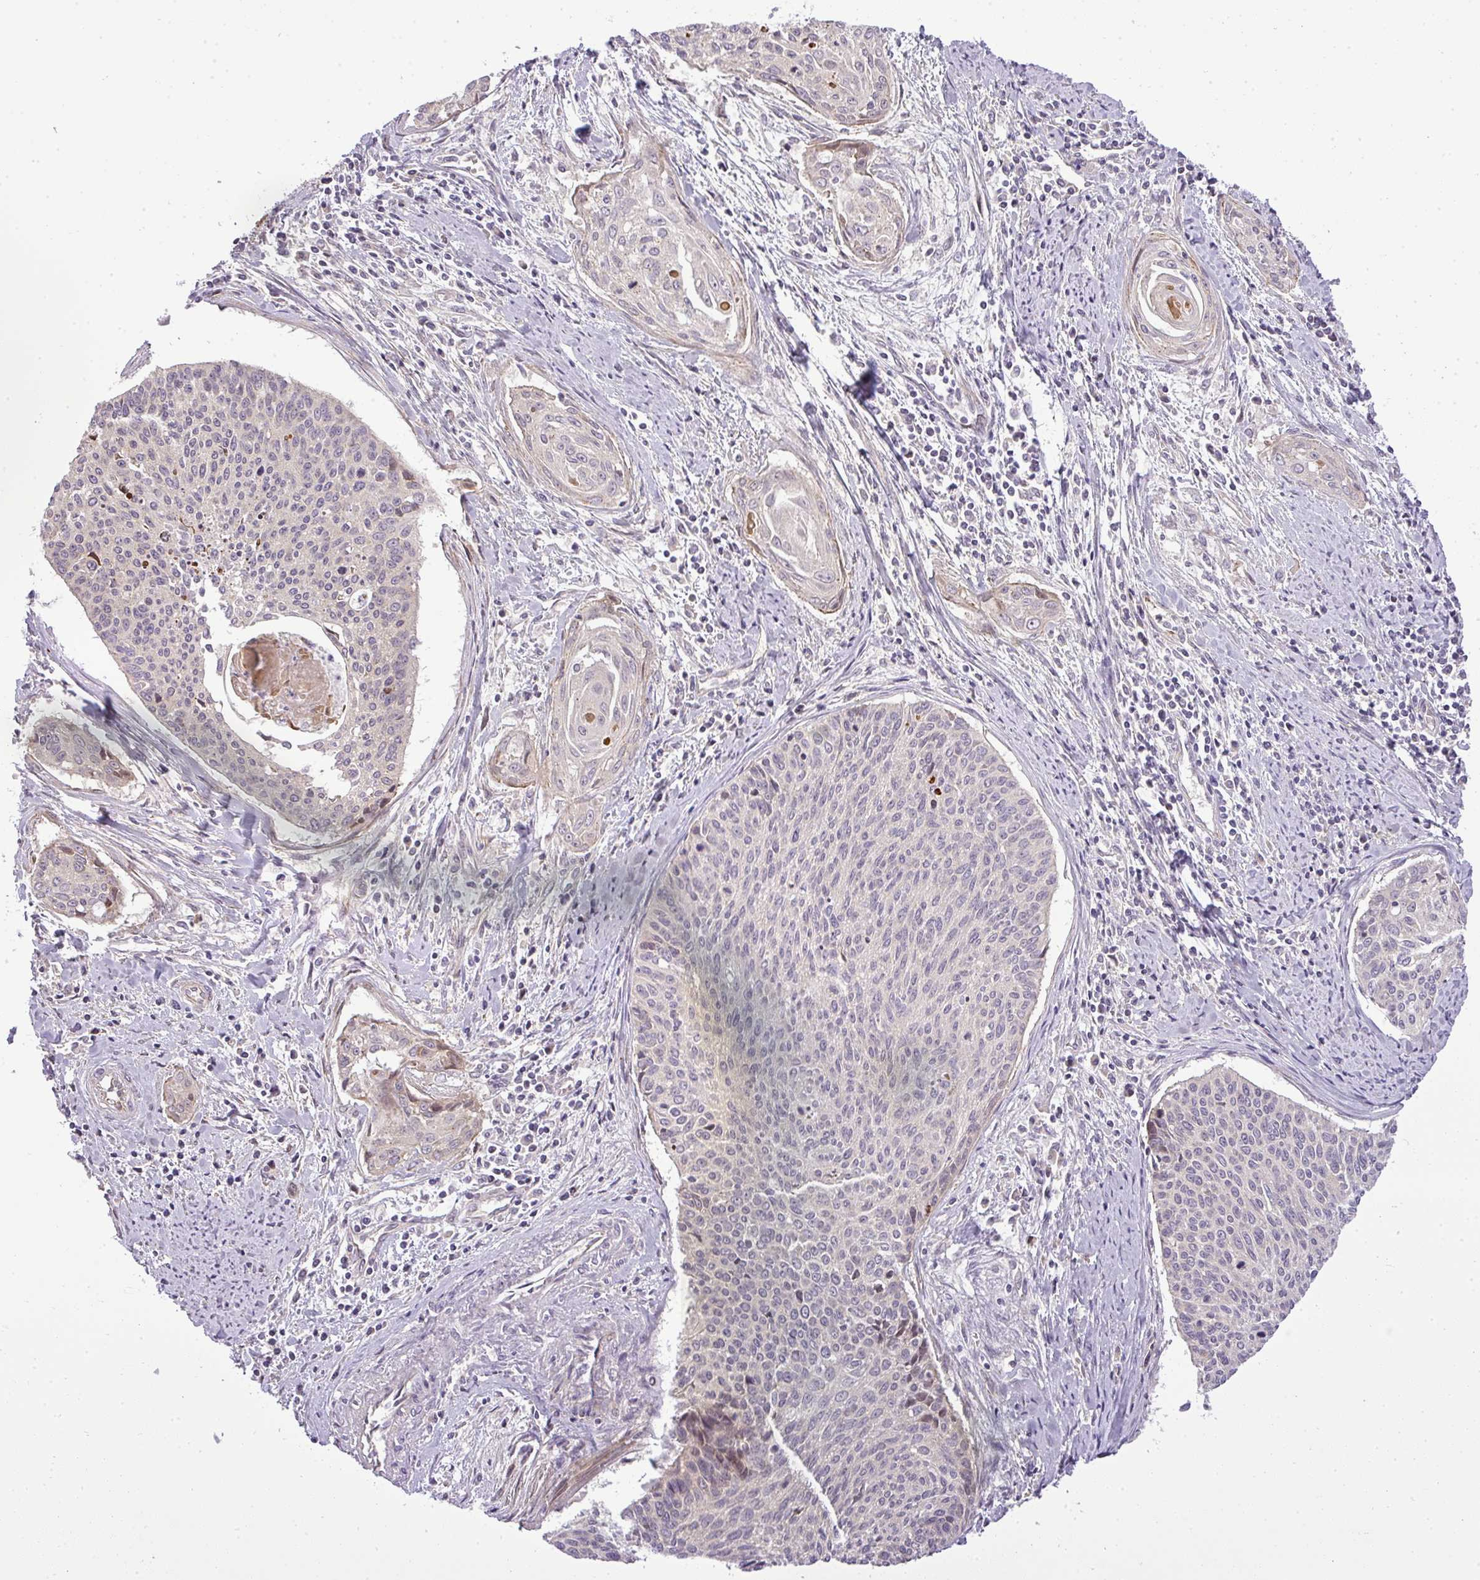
{"staining": {"intensity": "weak", "quantity": "<25%", "location": "cytoplasmic/membranous"}, "tissue": "cervical cancer", "cell_type": "Tumor cells", "image_type": "cancer", "snomed": [{"axis": "morphology", "description": "Squamous cell carcinoma, NOS"}, {"axis": "topography", "description": "Cervix"}], "caption": "An immunohistochemistry image of cervical squamous cell carcinoma is shown. There is no staining in tumor cells of cervical squamous cell carcinoma.", "gene": "ZDHHC1", "patient": {"sex": "female", "age": 55}}